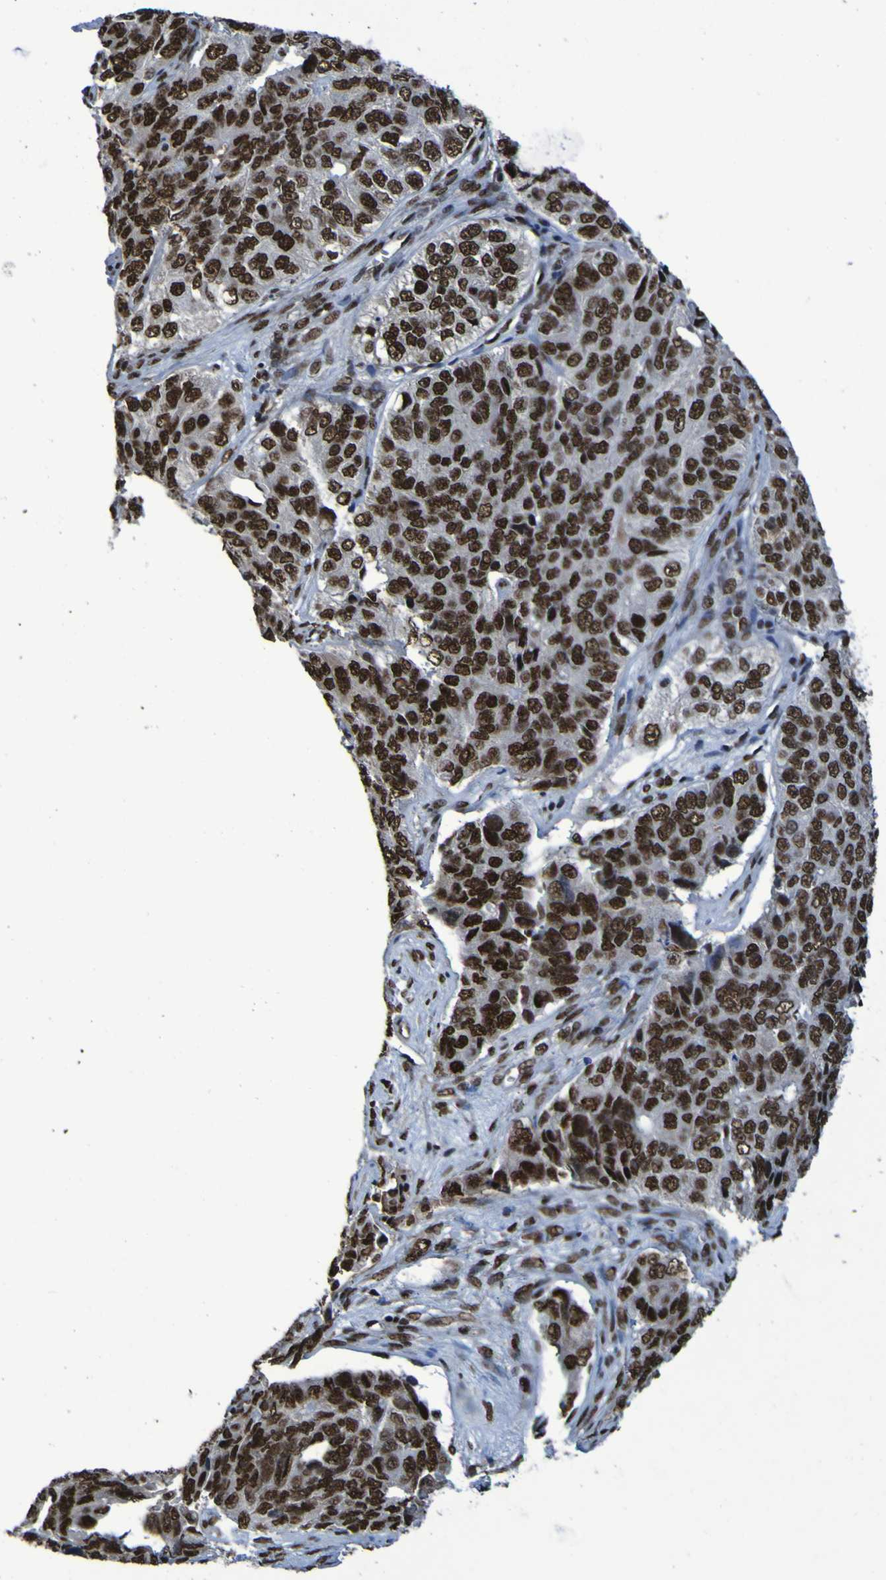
{"staining": {"intensity": "strong", "quantity": ">75%", "location": "nuclear"}, "tissue": "ovarian cancer", "cell_type": "Tumor cells", "image_type": "cancer", "snomed": [{"axis": "morphology", "description": "Carcinoma, endometroid"}, {"axis": "topography", "description": "Ovary"}], "caption": "Immunohistochemistry (IHC) micrograph of neoplastic tissue: ovarian cancer stained using IHC reveals high levels of strong protein expression localized specifically in the nuclear of tumor cells, appearing as a nuclear brown color.", "gene": "HNRNPR", "patient": {"sex": "female", "age": 51}}